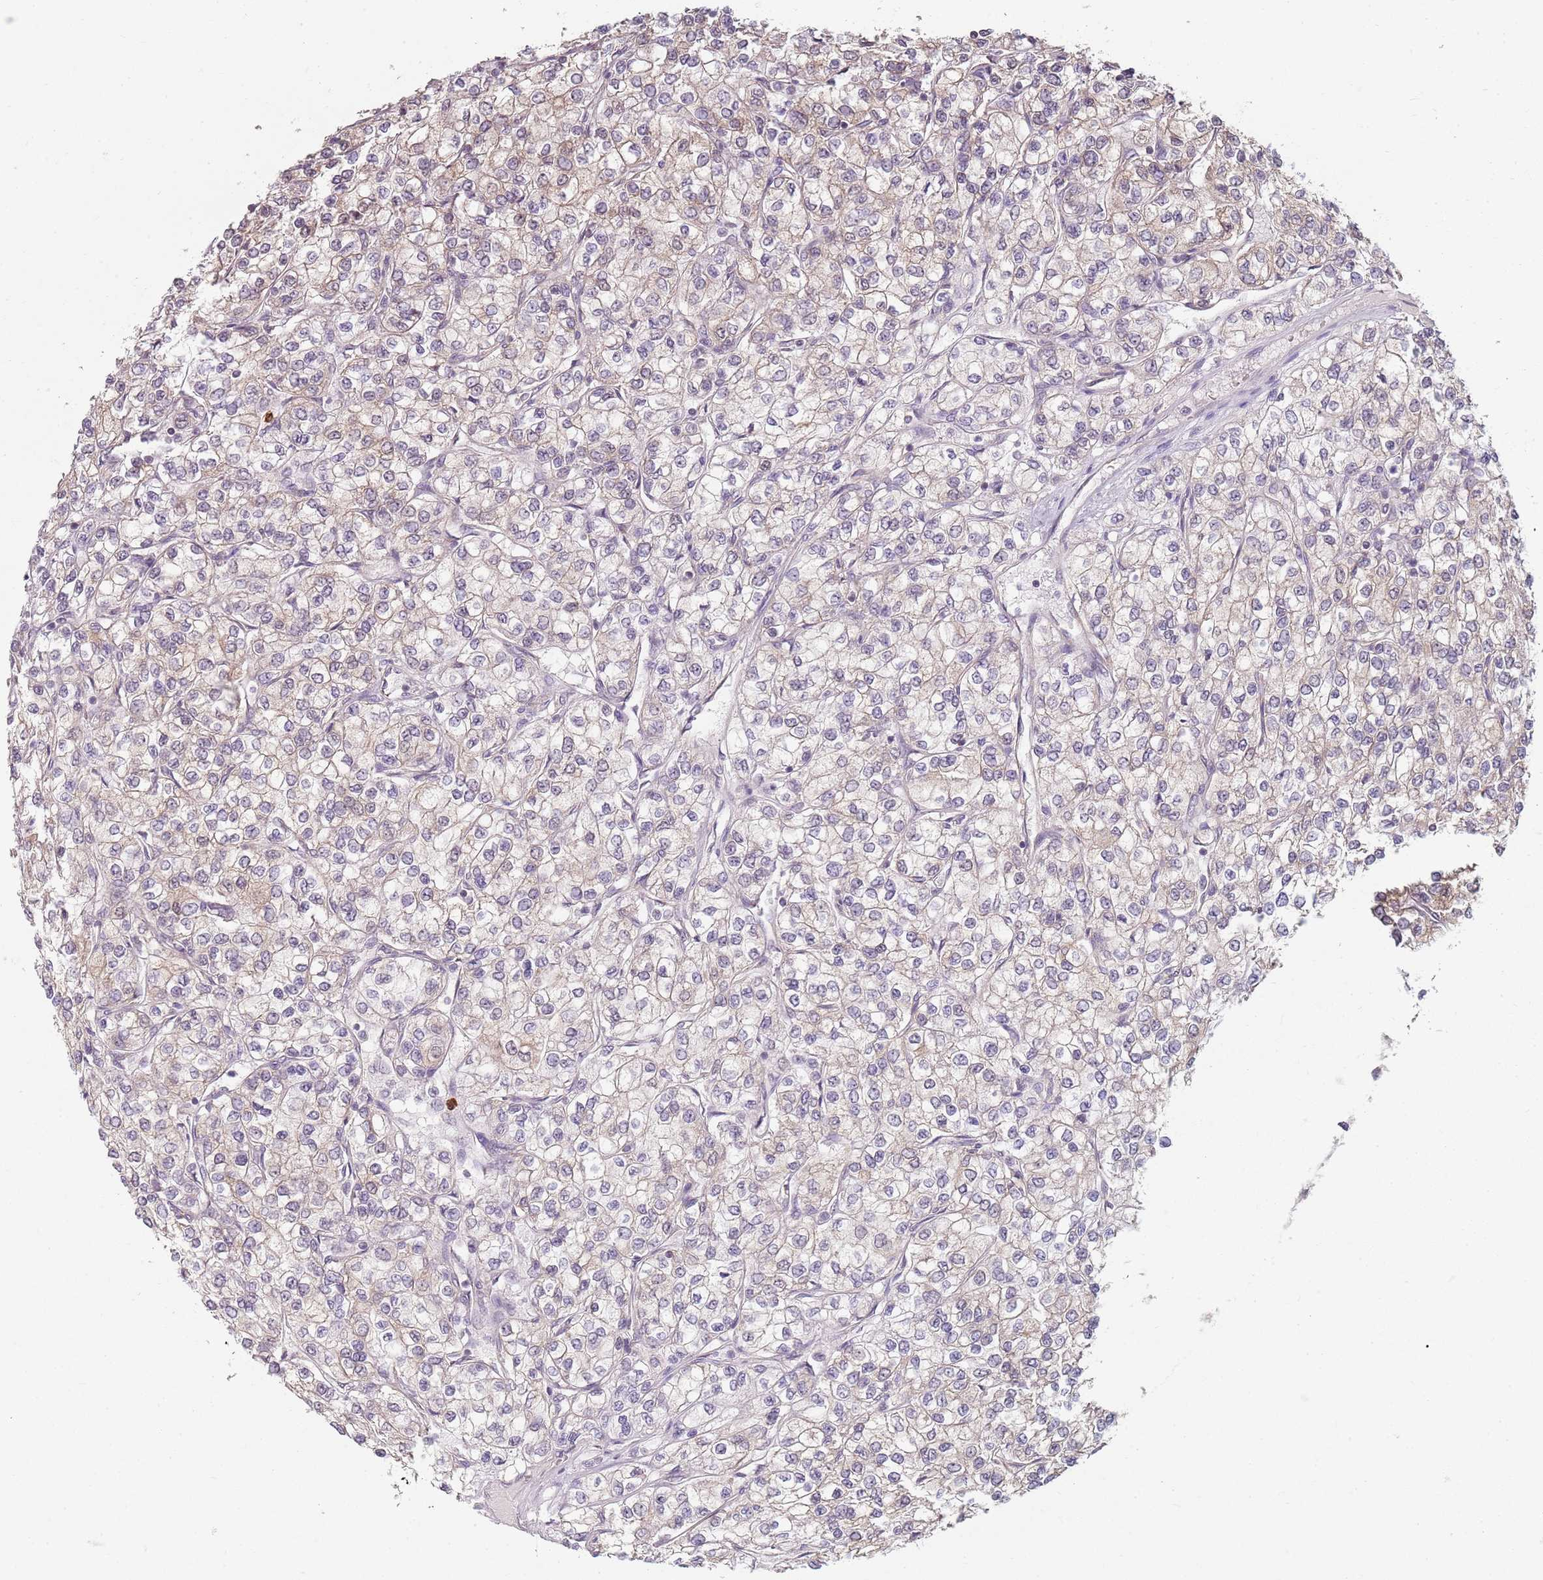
{"staining": {"intensity": "negative", "quantity": "none", "location": "none"}, "tissue": "renal cancer", "cell_type": "Tumor cells", "image_type": "cancer", "snomed": [{"axis": "morphology", "description": "Adenocarcinoma, NOS"}, {"axis": "topography", "description": "Kidney"}], "caption": "Immunohistochemistry (IHC) of renal cancer reveals no positivity in tumor cells.", "gene": "SMARCAL1", "patient": {"sex": "male", "age": 80}}